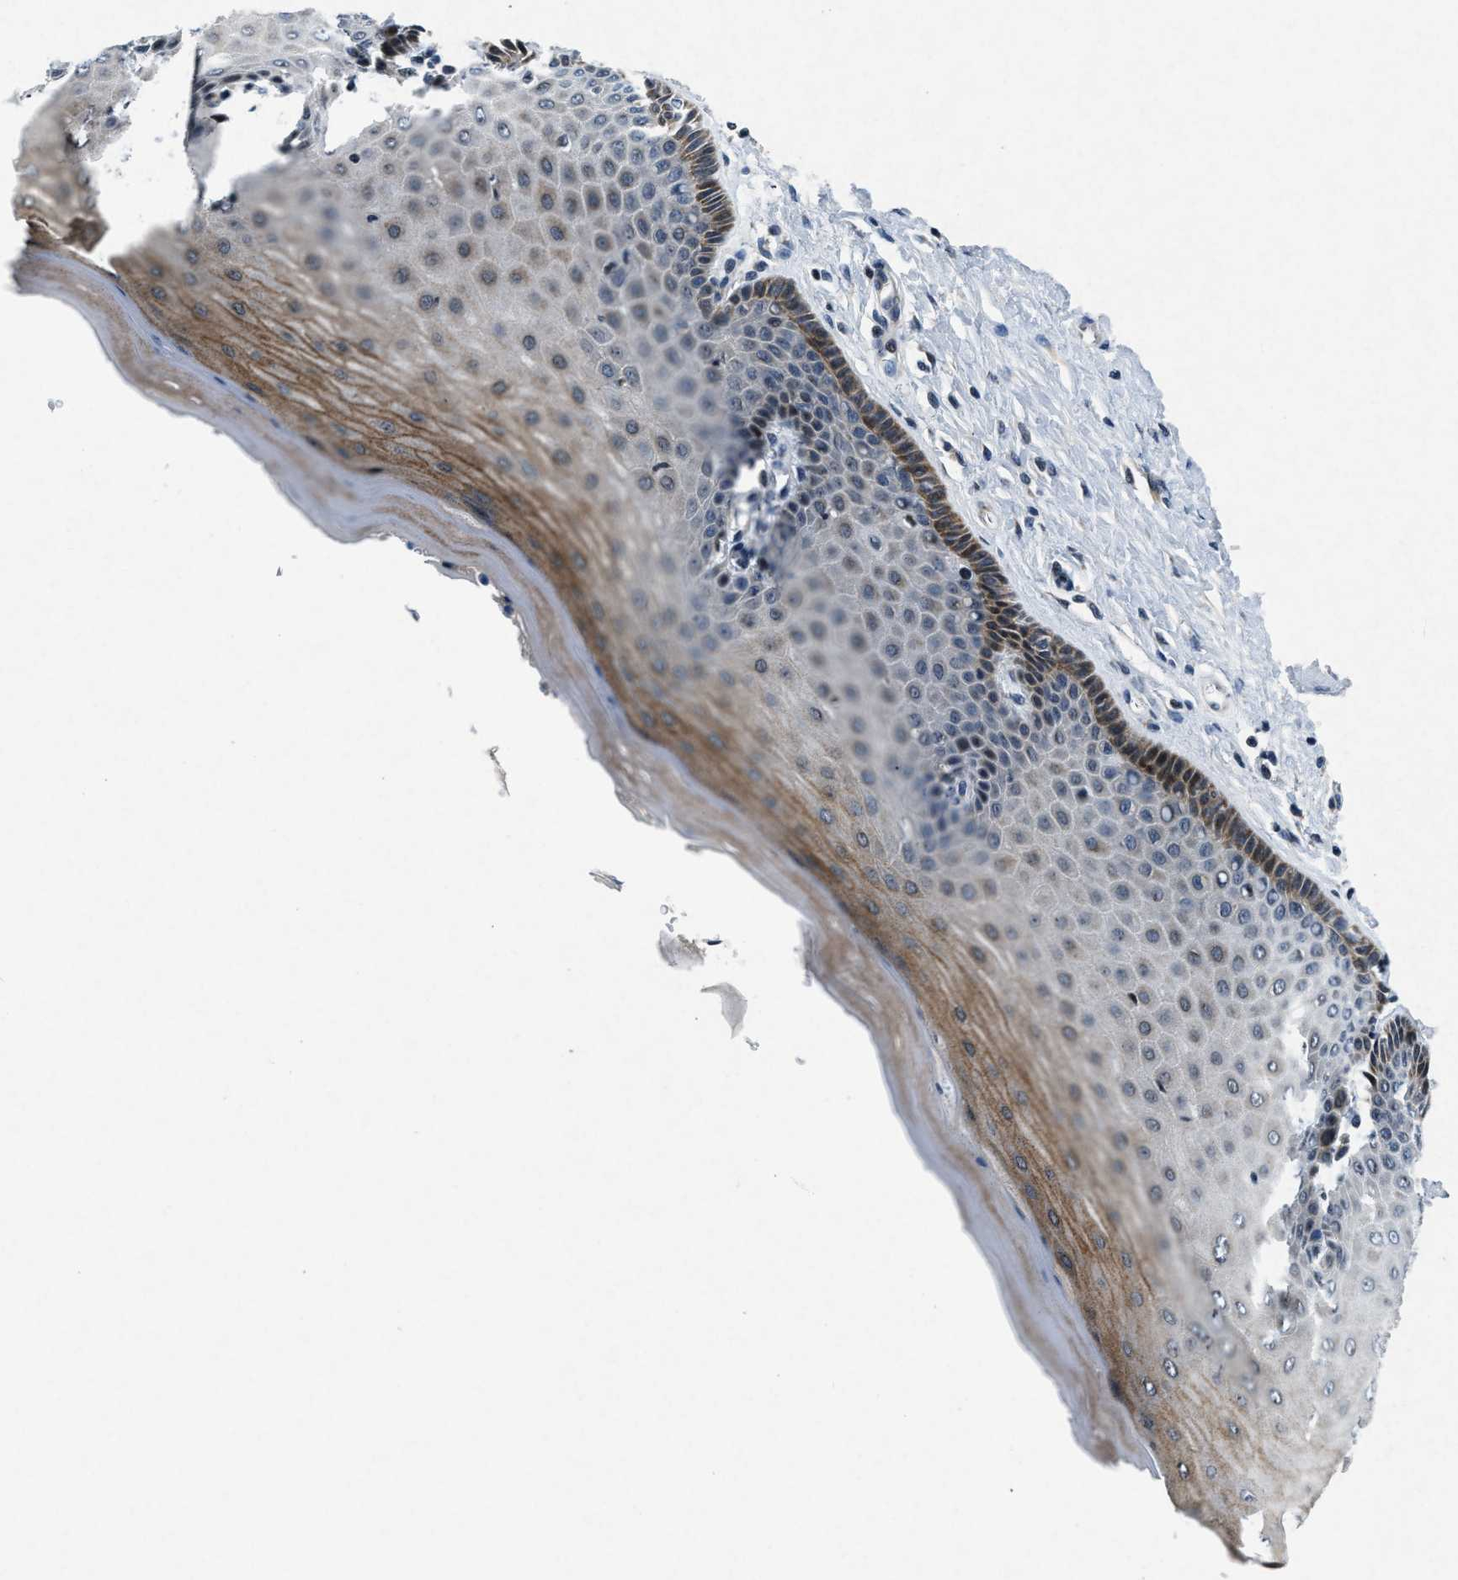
{"staining": {"intensity": "moderate", "quantity": ">75%", "location": "nuclear"}, "tissue": "cervix", "cell_type": "Glandular cells", "image_type": "normal", "snomed": [{"axis": "morphology", "description": "Normal tissue, NOS"}, {"axis": "topography", "description": "Cervix"}], "caption": "Protein staining of unremarkable cervix exhibits moderate nuclear expression in about >75% of glandular cells. (Brightfield microscopy of DAB IHC at high magnification).", "gene": "PHLDA1", "patient": {"sex": "female", "age": 55}}